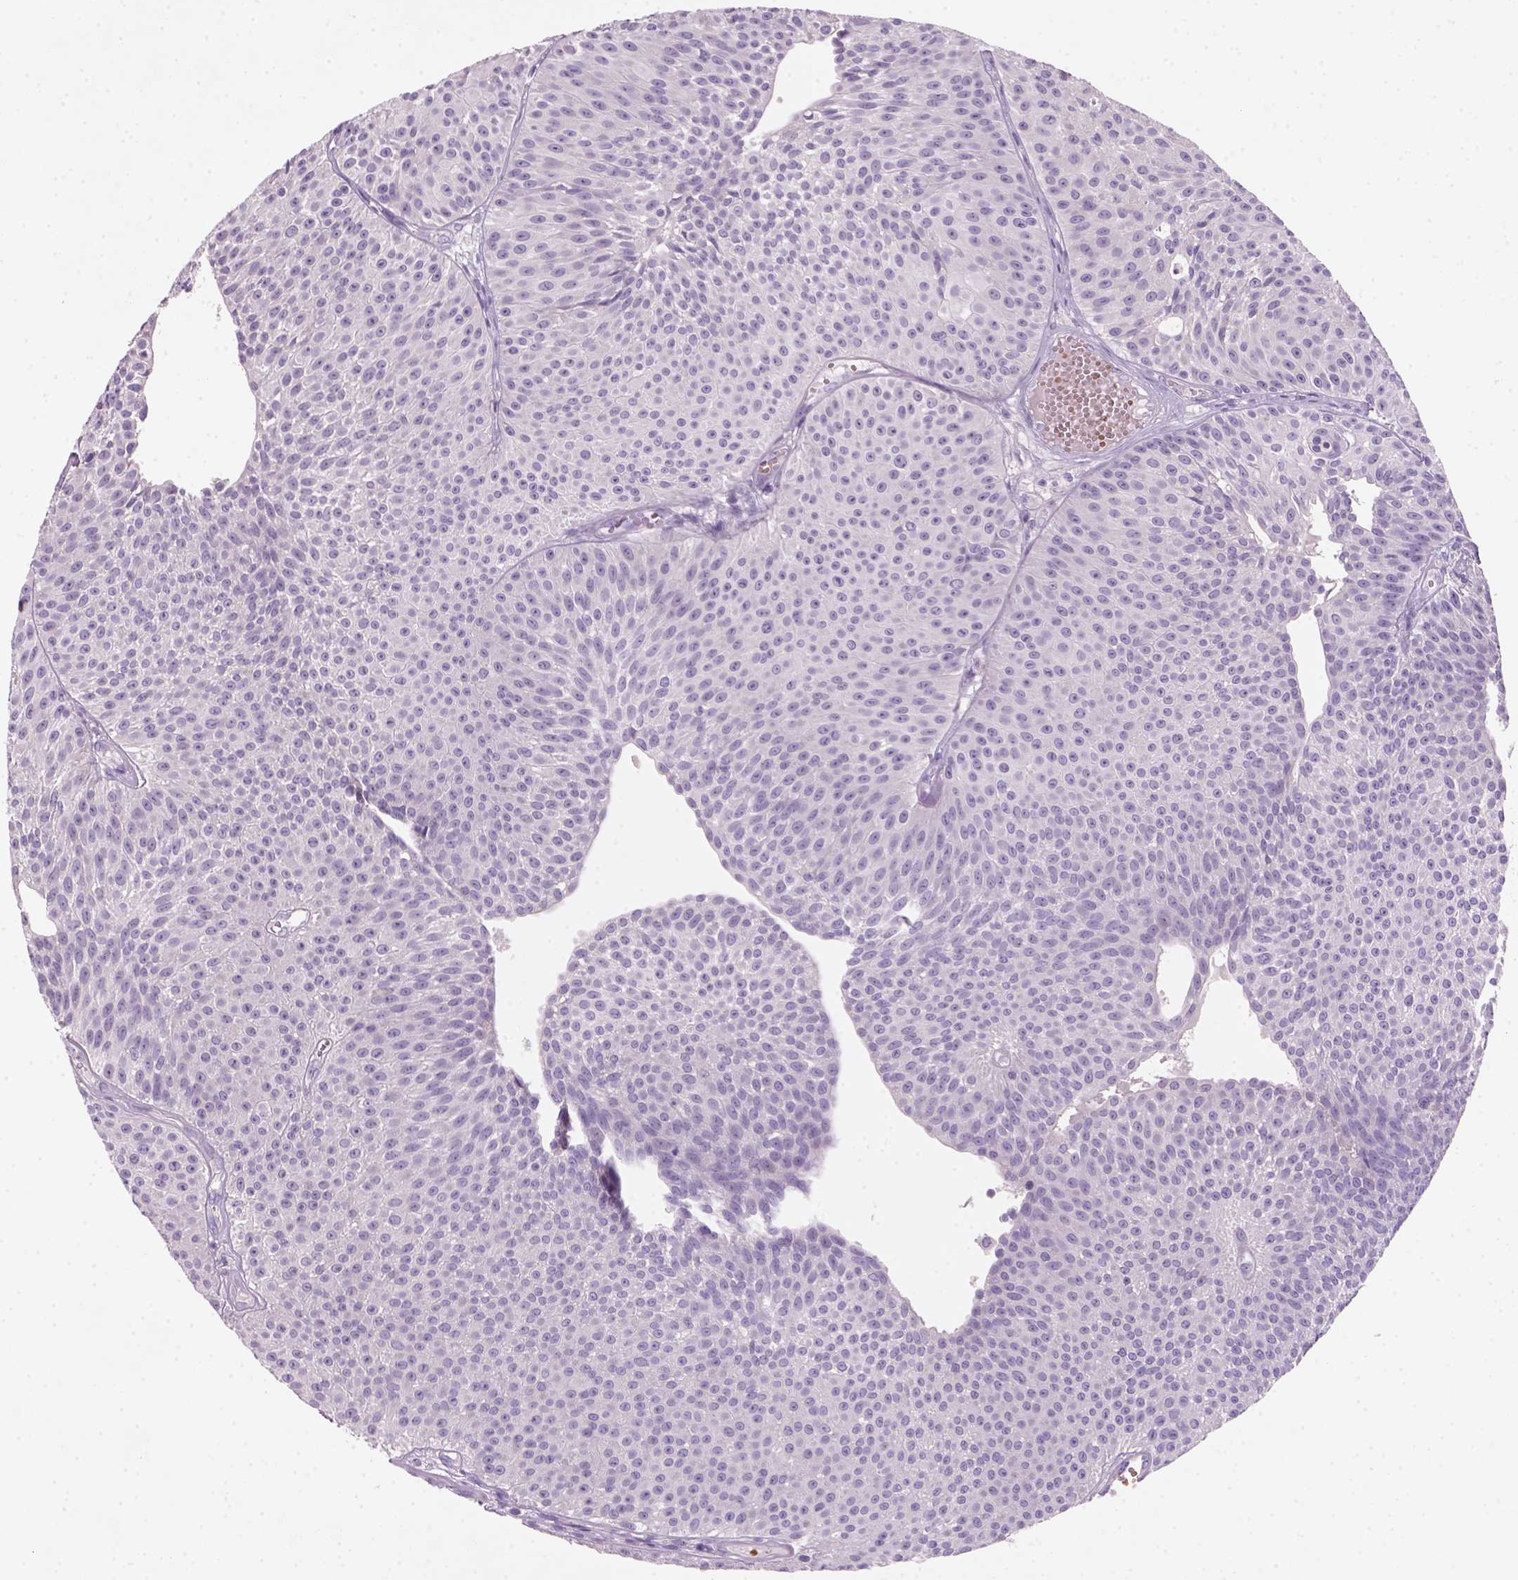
{"staining": {"intensity": "negative", "quantity": "none", "location": "none"}, "tissue": "urothelial cancer", "cell_type": "Tumor cells", "image_type": "cancer", "snomed": [{"axis": "morphology", "description": "Urothelial carcinoma, Low grade"}, {"axis": "topography", "description": "Urinary bladder"}], "caption": "Protein analysis of urothelial cancer exhibits no significant expression in tumor cells.", "gene": "ZMAT4", "patient": {"sex": "male", "age": 63}}